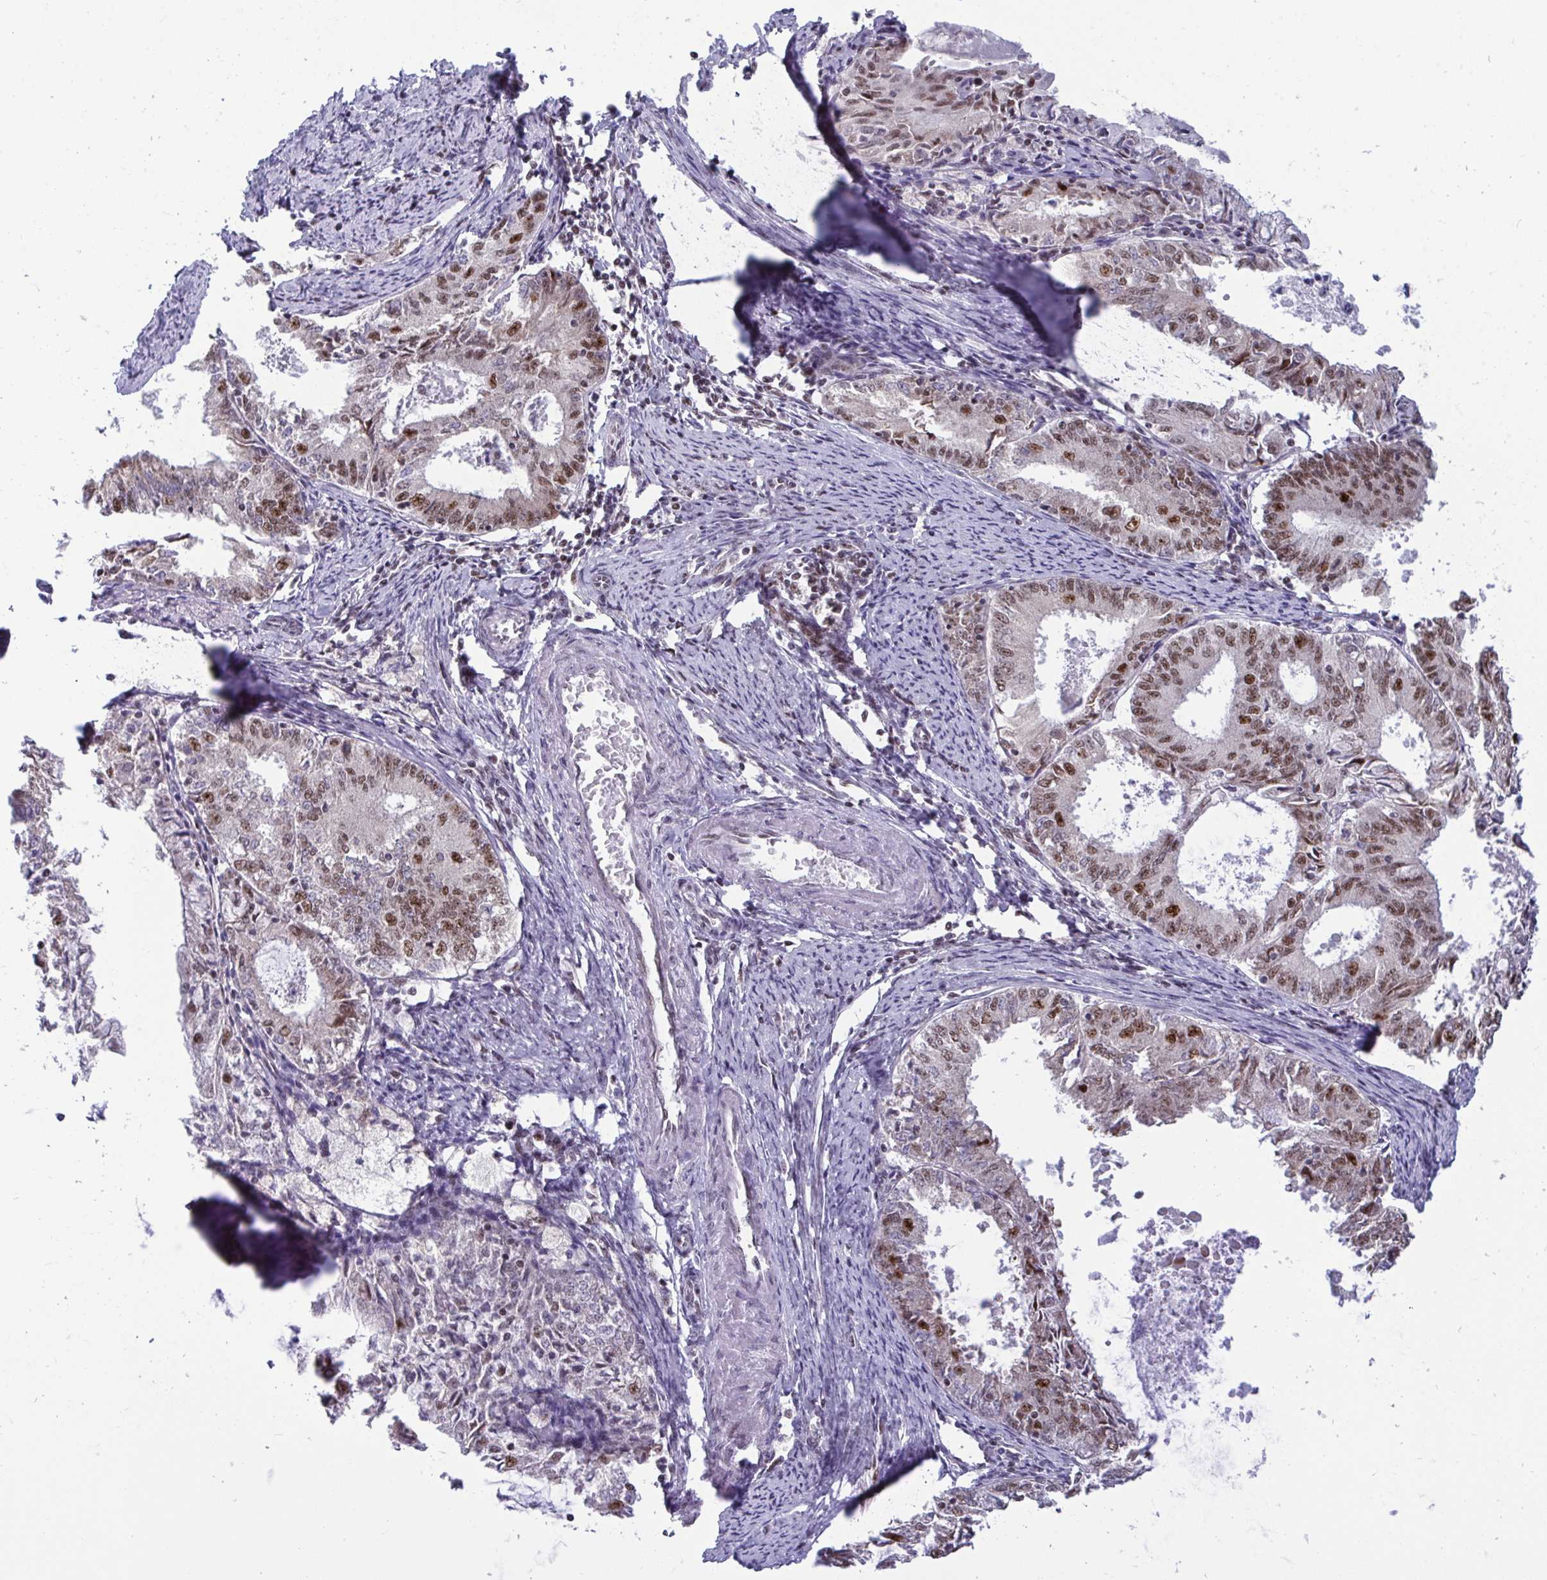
{"staining": {"intensity": "moderate", "quantity": "25%-75%", "location": "nuclear"}, "tissue": "endometrial cancer", "cell_type": "Tumor cells", "image_type": "cancer", "snomed": [{"axis": "morphology", "description": "Adenocarcinoma, NOS"}, {"axis": "topography", "description": "Endometrium"}], "caption": "A brown stain highlights moderate nuclear positivity of a protein in human endometrial cancer (adenocarcinoma) tumor cells.", "gene": "WBP11", "patient": {"sex": "female", "age": 57}}